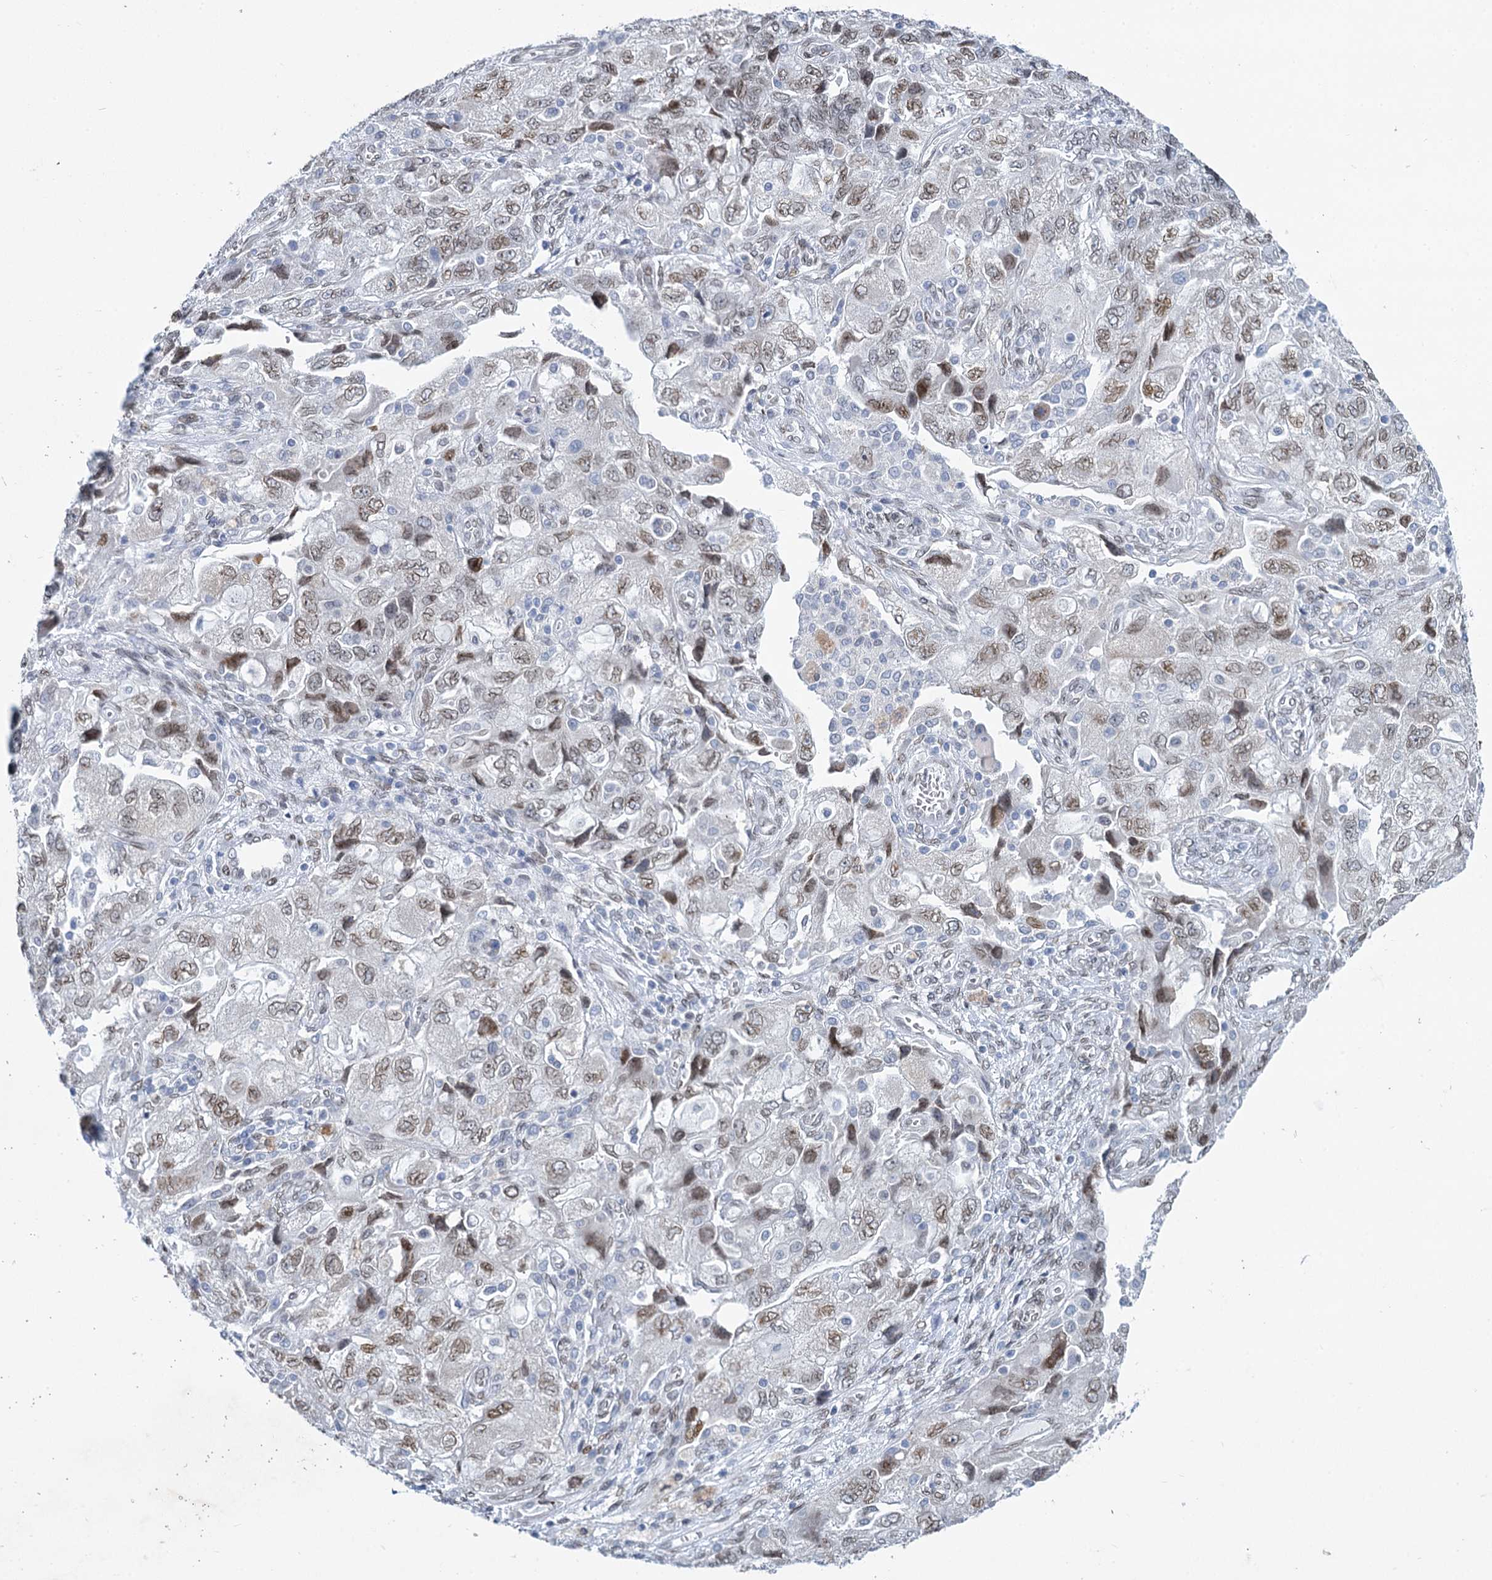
{"staining": {"intensity": "weak", "quantity": ">75%", "location": "cytoplasmic/membranous,nuclear"}, "tissue": "ovarian cancer", "cell_type": "Tumor cells", "image_type": "cancer", "snomed": [{"axis": "morphology", "description": "Carcinoma, NOS"}, {"axis": "morphology", "description": "Cystadenocarcinoma, serous, NOS"}, {"axis": "topography", "description": "Ovary"}], "caption": "IHC (DAB) staining of human serous cystadenocarcinoma (ovarian) demonstrates weak cytoplasmic/membranous and nuclear protein staining in approximately >75% of tumor cells.", "gene": "PRSS35", "patient": {"sex": "female", "age": 69}}